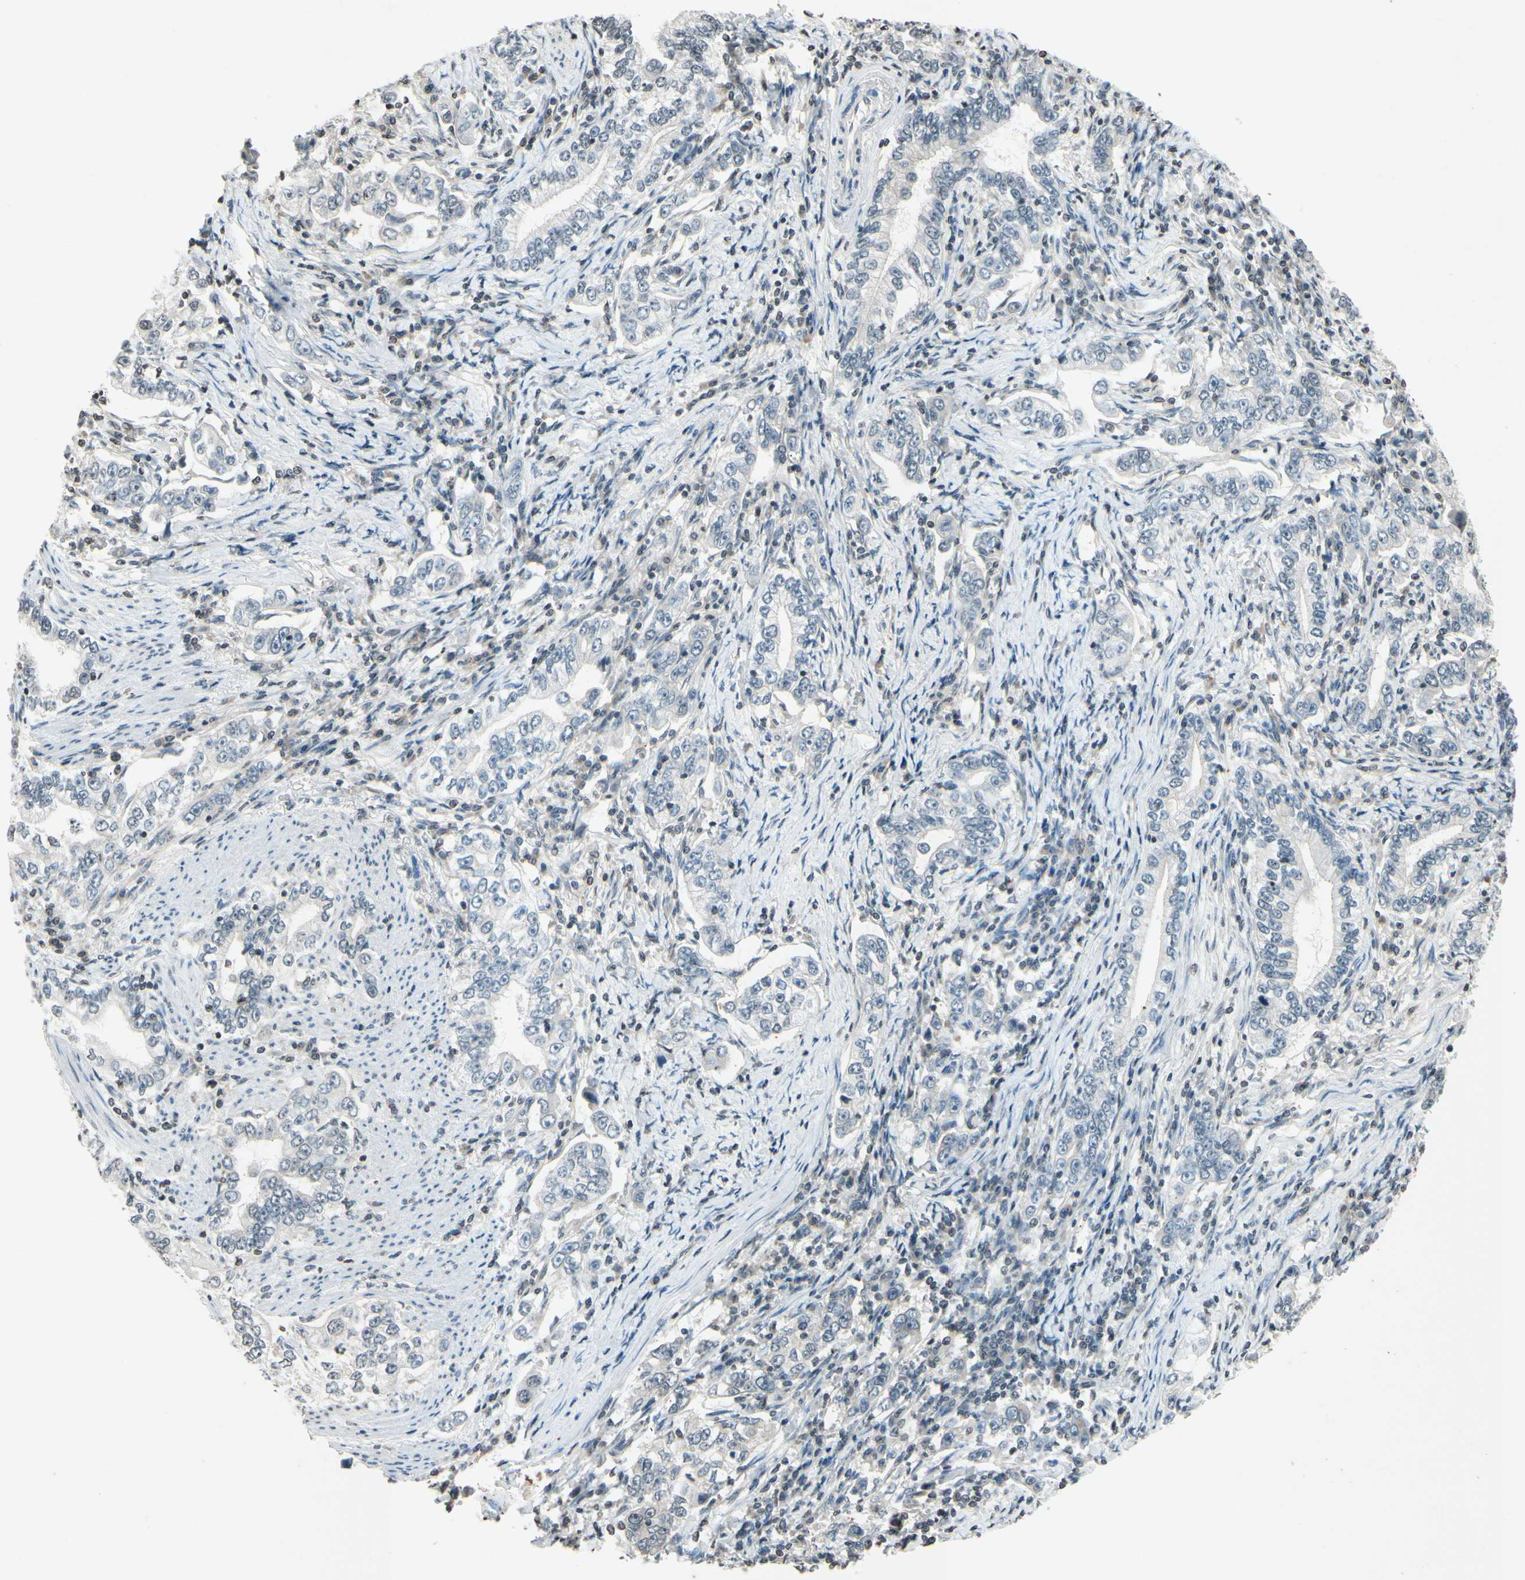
{"staining": {"intensity": "weak", "quantity": "25%-75%", "location": "cytoplasmic/membranous"}, "tissue": "stomach cancer", "cell_type": "Tumor cells", "image_type": "cancer", "snomed": [{"axis": "morphology", "description": "Adenocarcinoma, NOS"}, {"axis": "topography", "description": "Stomach, lower"}], "caption": "Stomach cancer (adenocarcinoma) stained with immunohistochemistry (IHC) reveals weak cytoplasmic/membranous positivity in about 25%-75% of tumor cells. (DAB (3,3'-diaminobenzidine) IHC with brightfield microscopy, high magnification).", "gene": "CLDN11", "patient": {"sex": "female", "age": 72}}